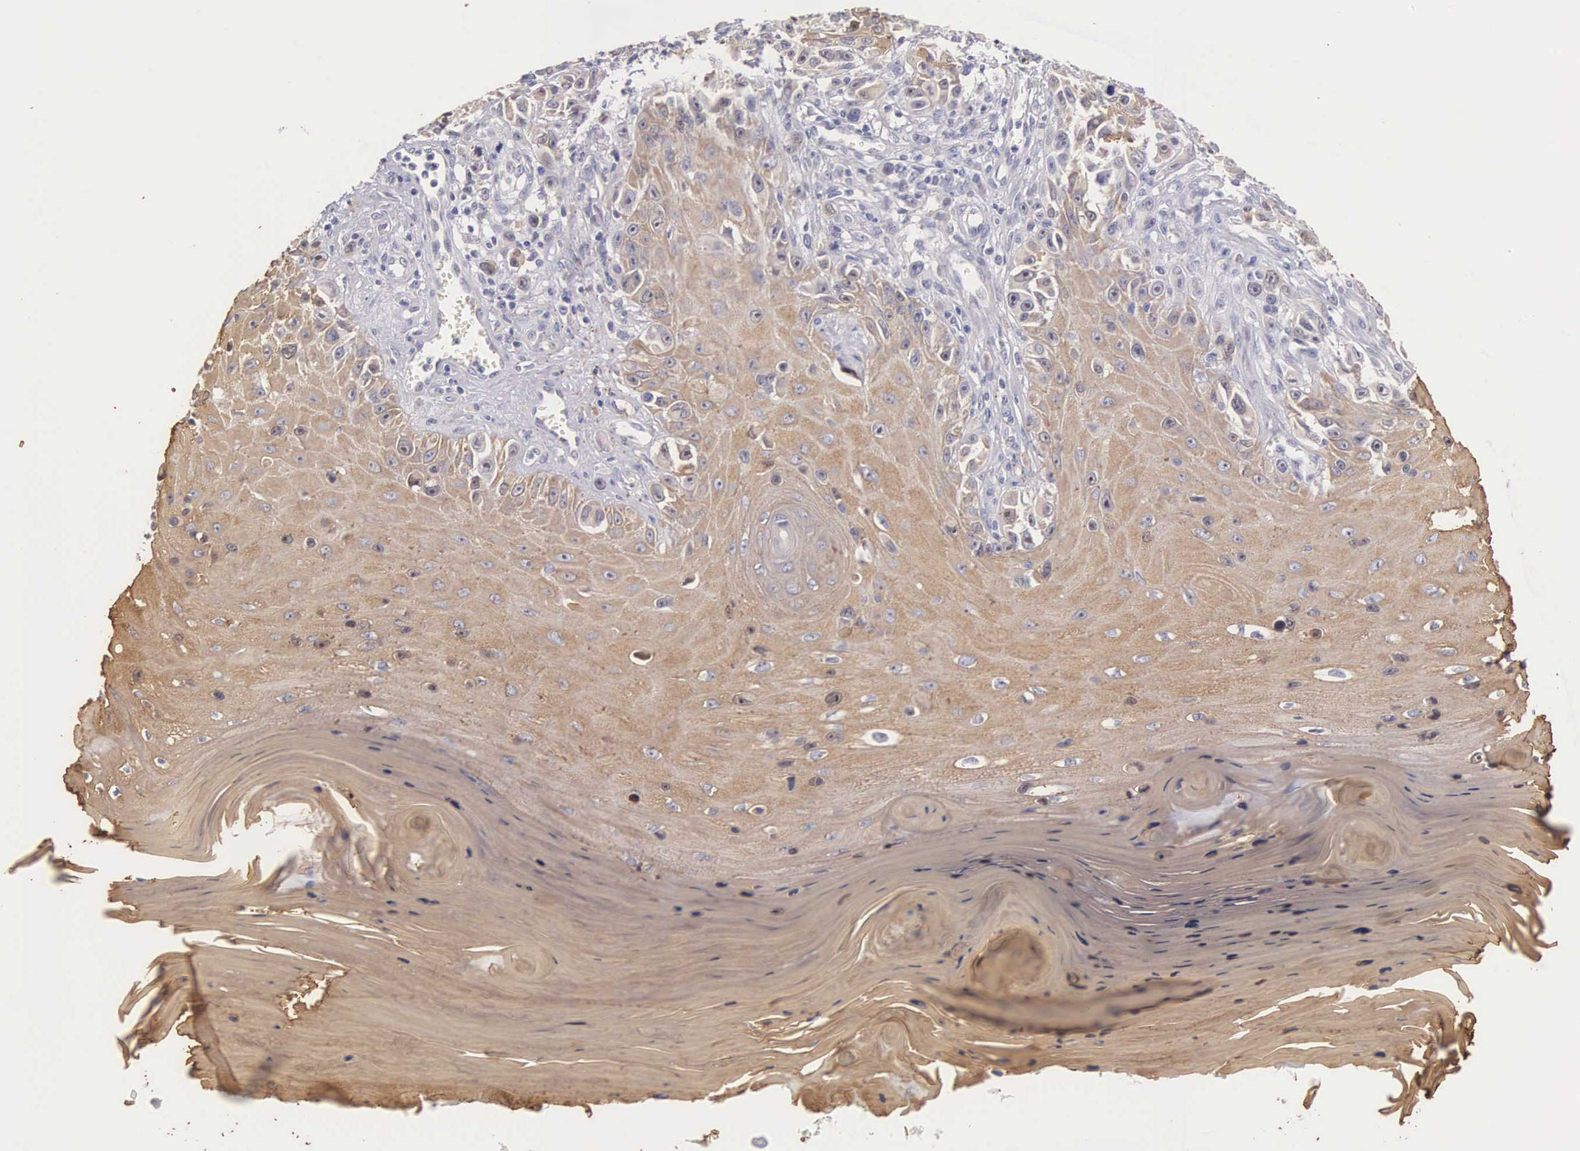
{"staining": {"intensity": "weak", "quantity": "25%-75%", "location": "cytoplasmic/membranous"}, "tissue": "melanoma", "cell_type": "Tumor cells", "image_type": "cancer", "snomed": [{"axis": "morphology", "description": "Malignant melanoma, NOS"}, {"axis": "topography", "description": "Skin"}], "caption": "Weak cytoplasmic/membranous staining is present in about 25%-75% of tumor cells in melanoma.", "gene": "PIR", "patient": {"sex": "female", "age": 82}}